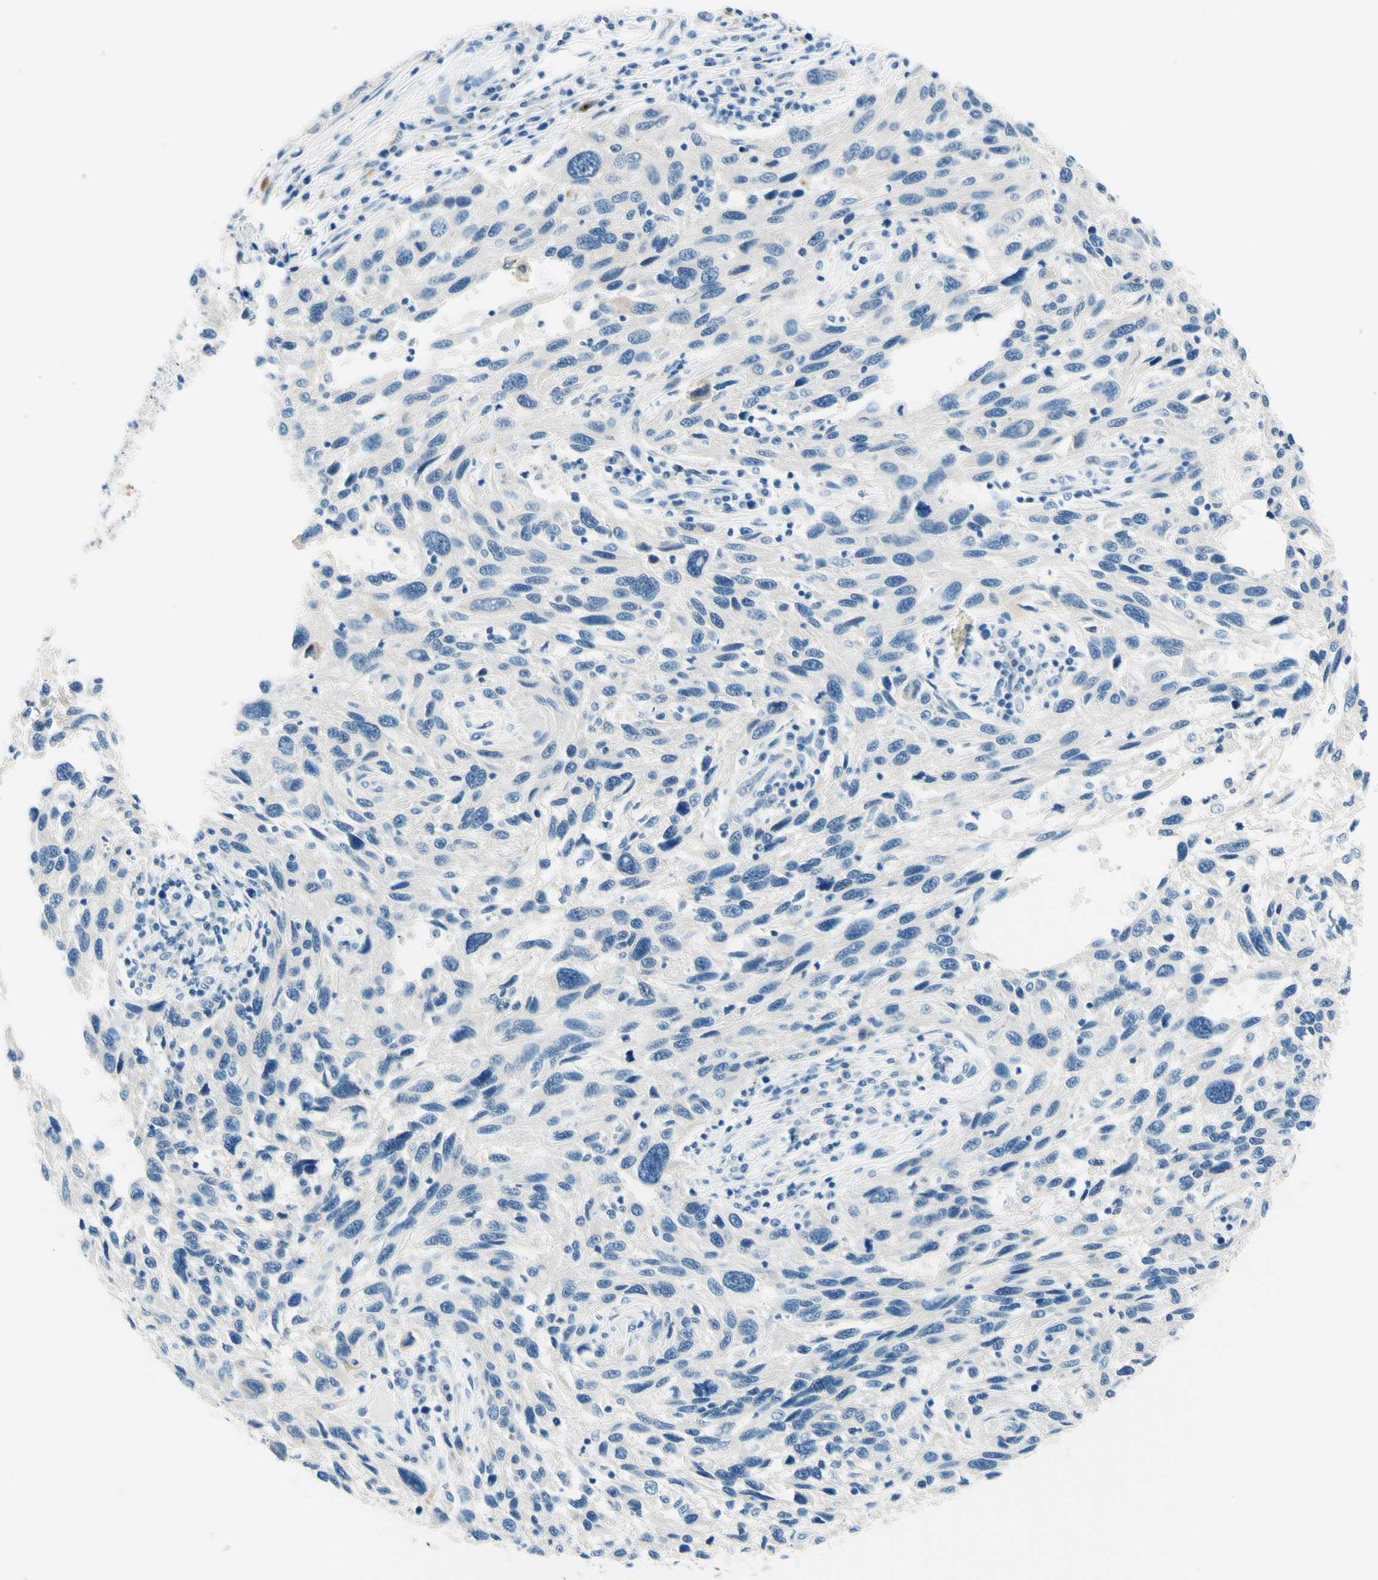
{"staining": {"intensity": "negative", "quantity": "none", "location": "none"}, "tissue": "melanoma", "cell_type": "Tumor cells", "image_type": "cancer", "snomed": [{"axis": "morphology", "description": "Malignant melanoma, NOS"}, {"axis": "topography", "description": "Skin"}], "caption": "Melanoma was stained to show a protein in brown. There is no significant staining in tumor cells.", "gene": "PASD1", "patient": {"sex": "male", "age": 53}}